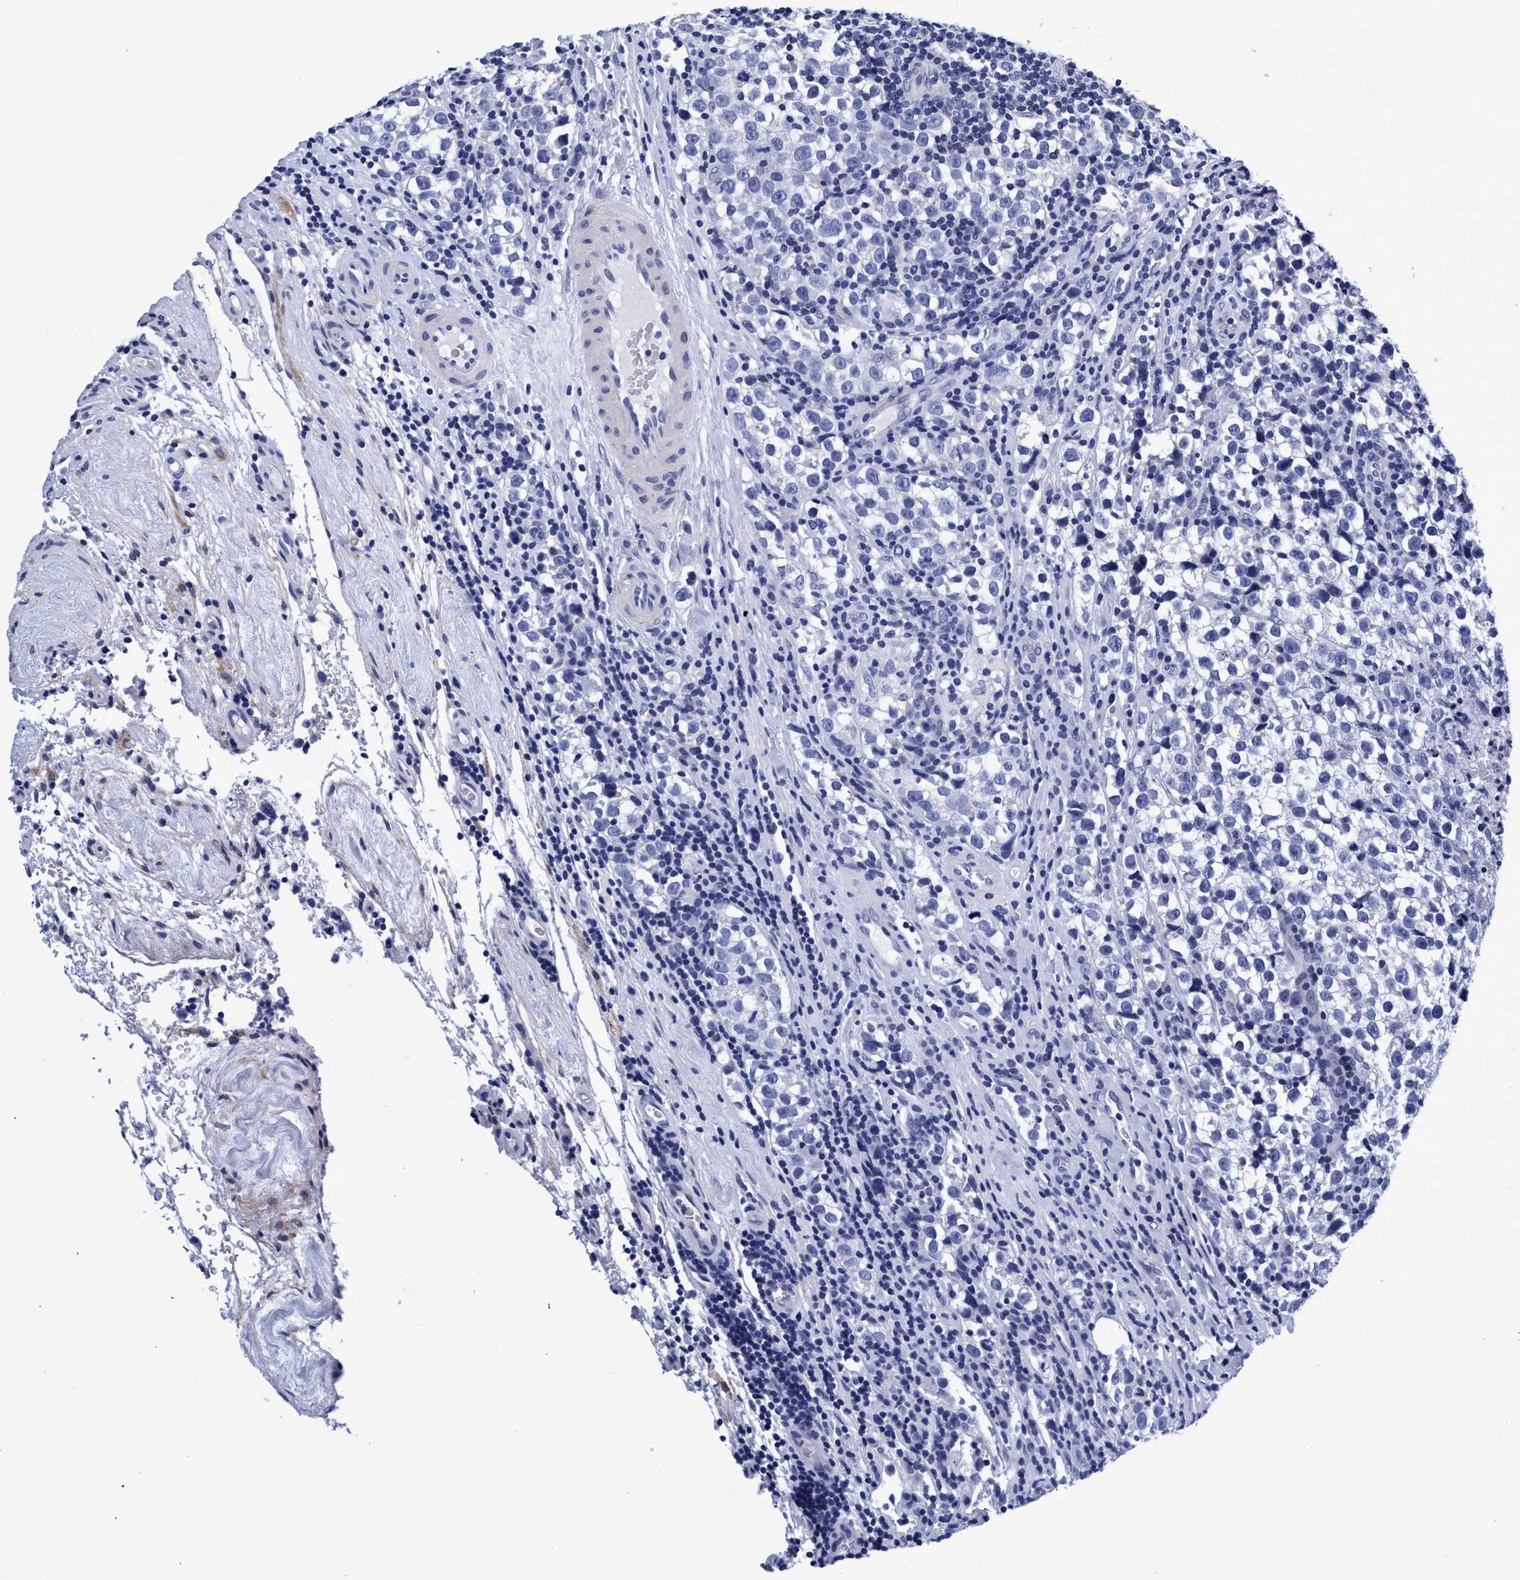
{"staining": {"intensity": "negative", "quantity": "none", "location": "none"}, "tissue": "testis cancer", "cell_type": "Tumor cells", "image_type": "cancer", "snomed": [{"axis": "morphology", "description": "Normal tissue, NOS"}, {"axis": "morphology", "description": "Seminoma, NOS"}, {"axis": "topography", "description": "Testis"}], "caption": "Histopathology image shows no protein positivity in tumor cells of testis cancer (seminoma) tissue. The staining was performed using DAB to visualize the protein expression in brown, while the nuclei were stained in blue with hematoxylin (Magnification: 20x).", "gene": "PLPPR1", "patient": {"sex": "male", "age": 43}}